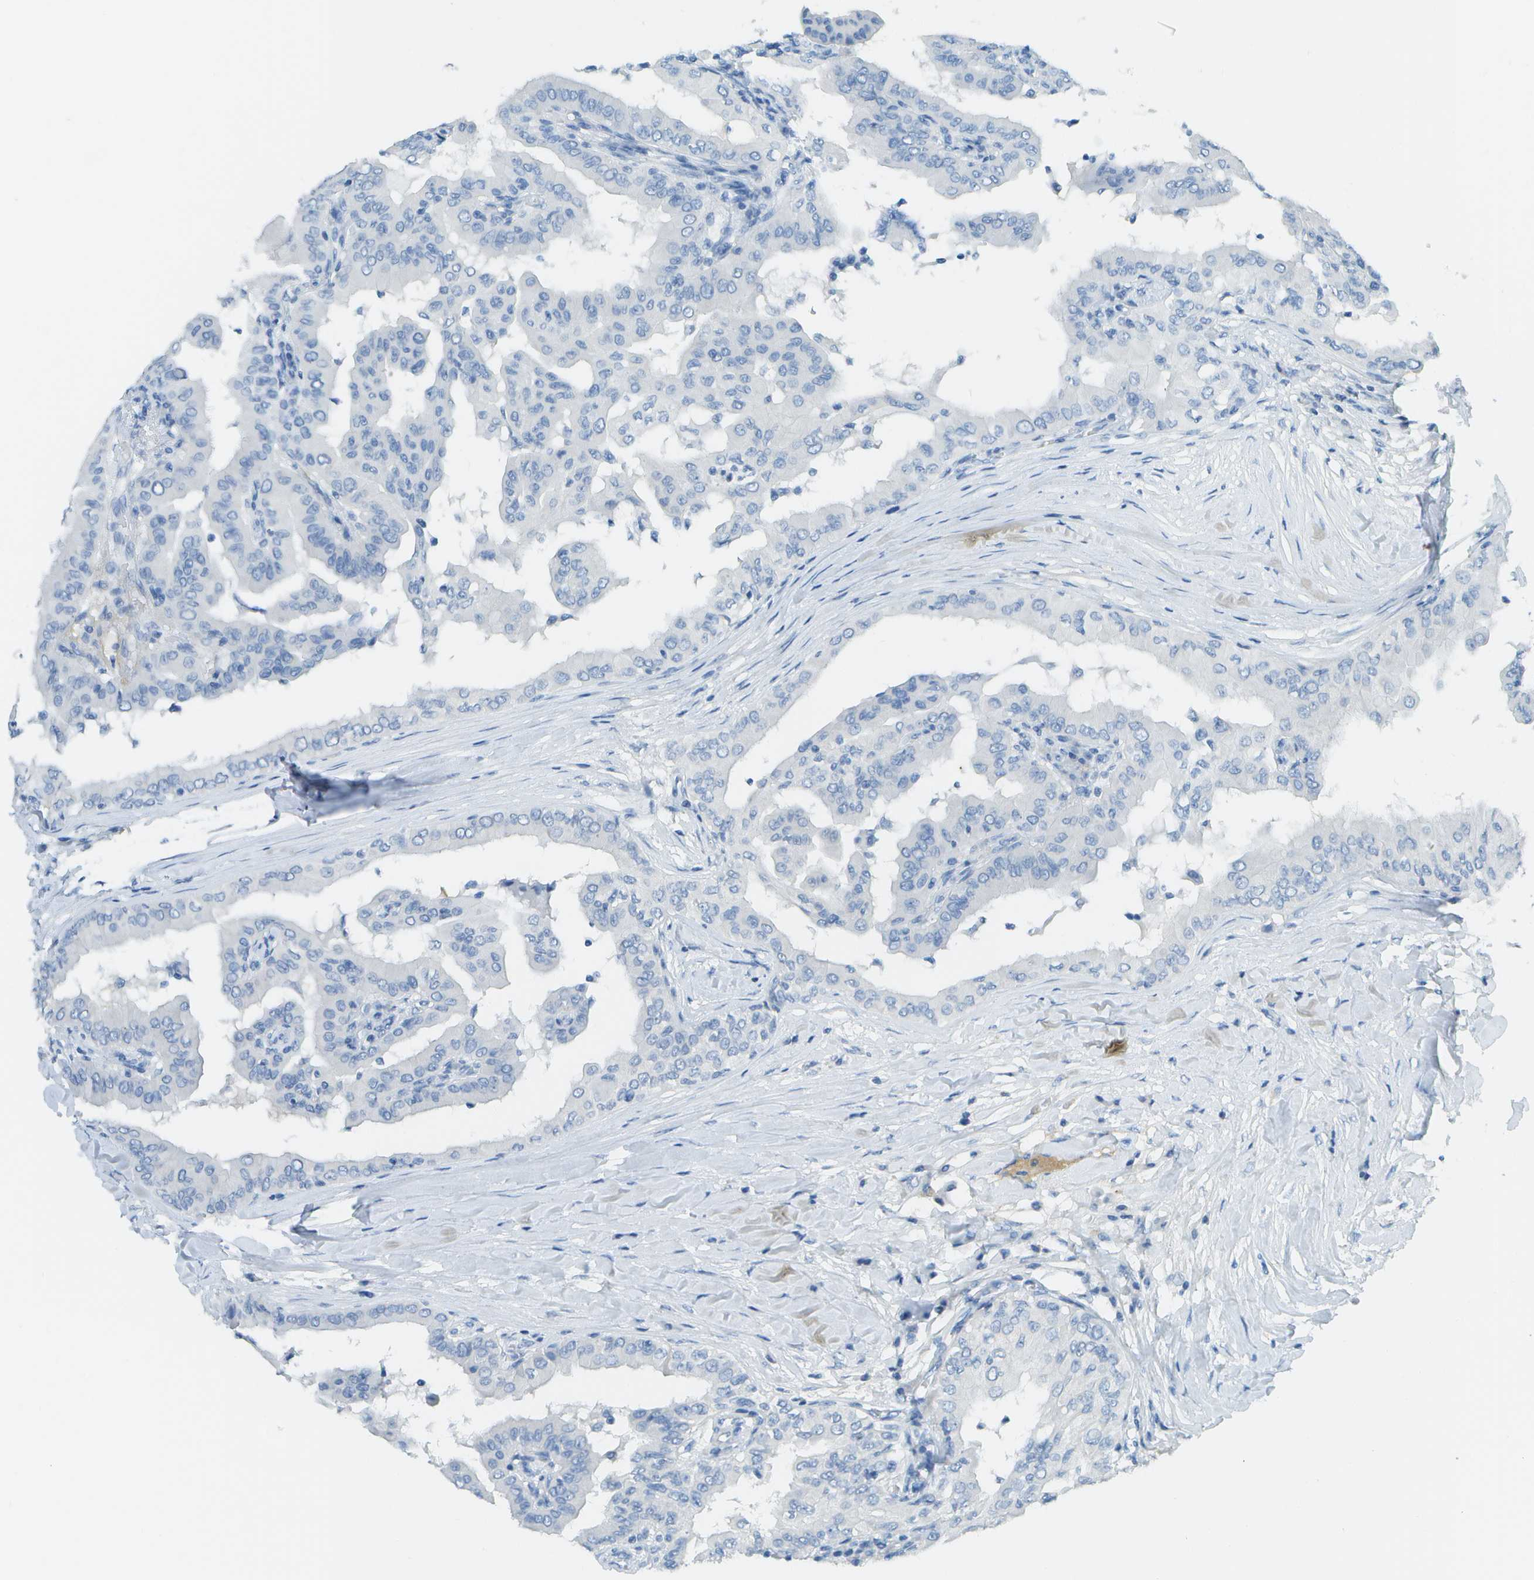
{"staining": {"intensity": "negative", "quantity": "none", "location": "none"}, "tissue": "thyroid cancer", "cell_type": "Tumor cells", "image_type": "cancer", "snomed": [{"axis": "morphology", "description": "Papillary adenocarcinoma, NOS"}, {"axis": "topography", "description": "Thyroid gland"}], "caption": "The histopathology image demonstrates no staining of tumor cells in papillary adenocarcinoma (thyroid).", "gene": "C1S", "patient": {"sex": "male", "age": 33}}